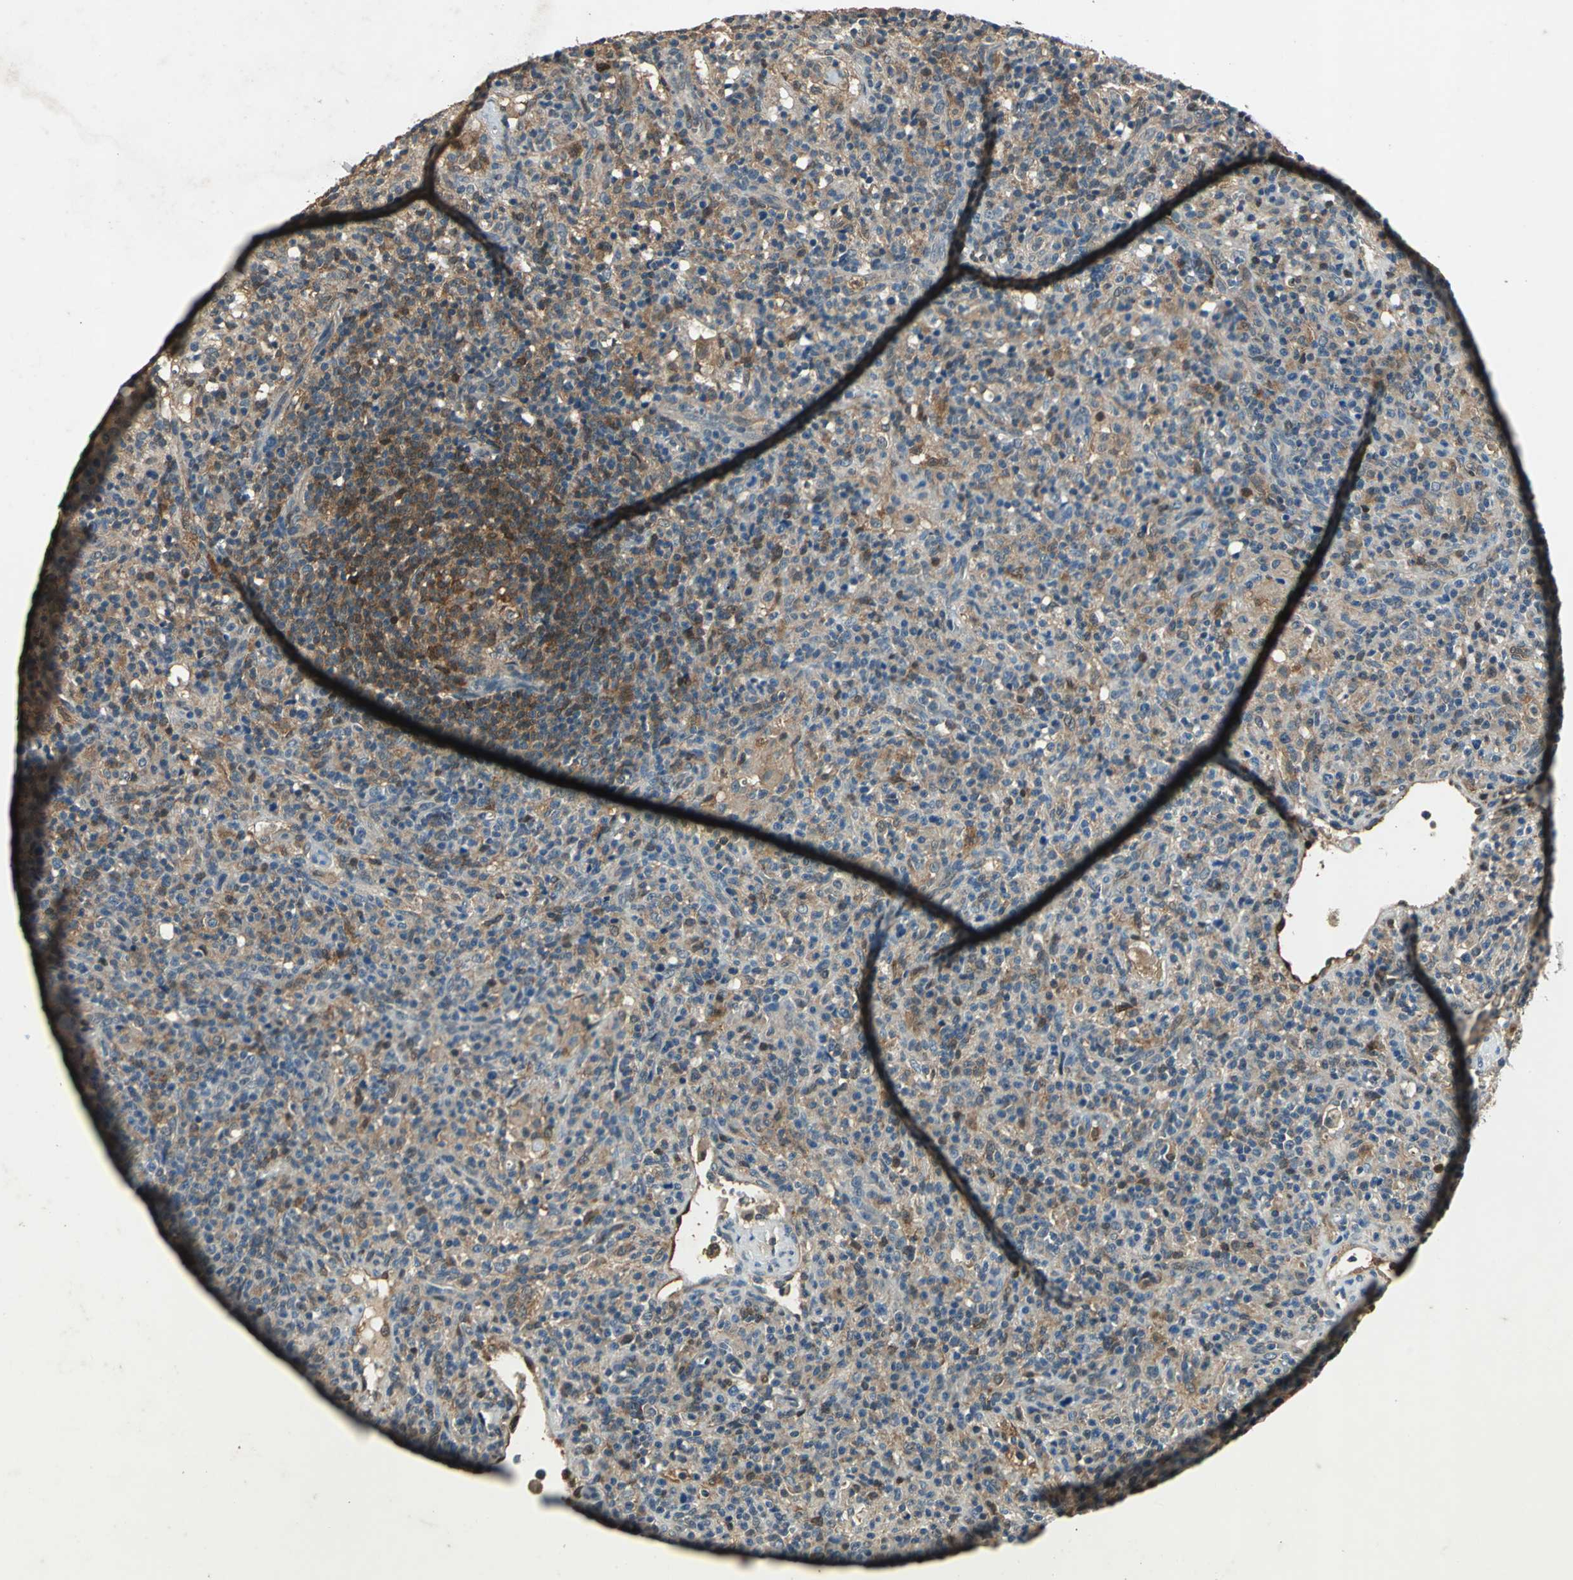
{"staining": {"intensity": "moderate", "quantity": "25%-75%", "location": "cytoplasmic/membranous,nuclear"}, "tissue": "lymphoma", "cell_type": "Tumor cells", "image_type": "cancer", "snomed": [{"axis": "morphology", "description": "Hodgkin's disease, NOS"}, {"axis": "topography", "description": "Lymph node"}], "caption": "About 25%-75% of tumor cells in human Hodgkin's disease display moderate cytoplasmic/membranous and nuclear protein staining as visualized by brown immunohistochemical staining.", "gene": "RRM2B", "patient": {"sex": "male", "age": 65}}